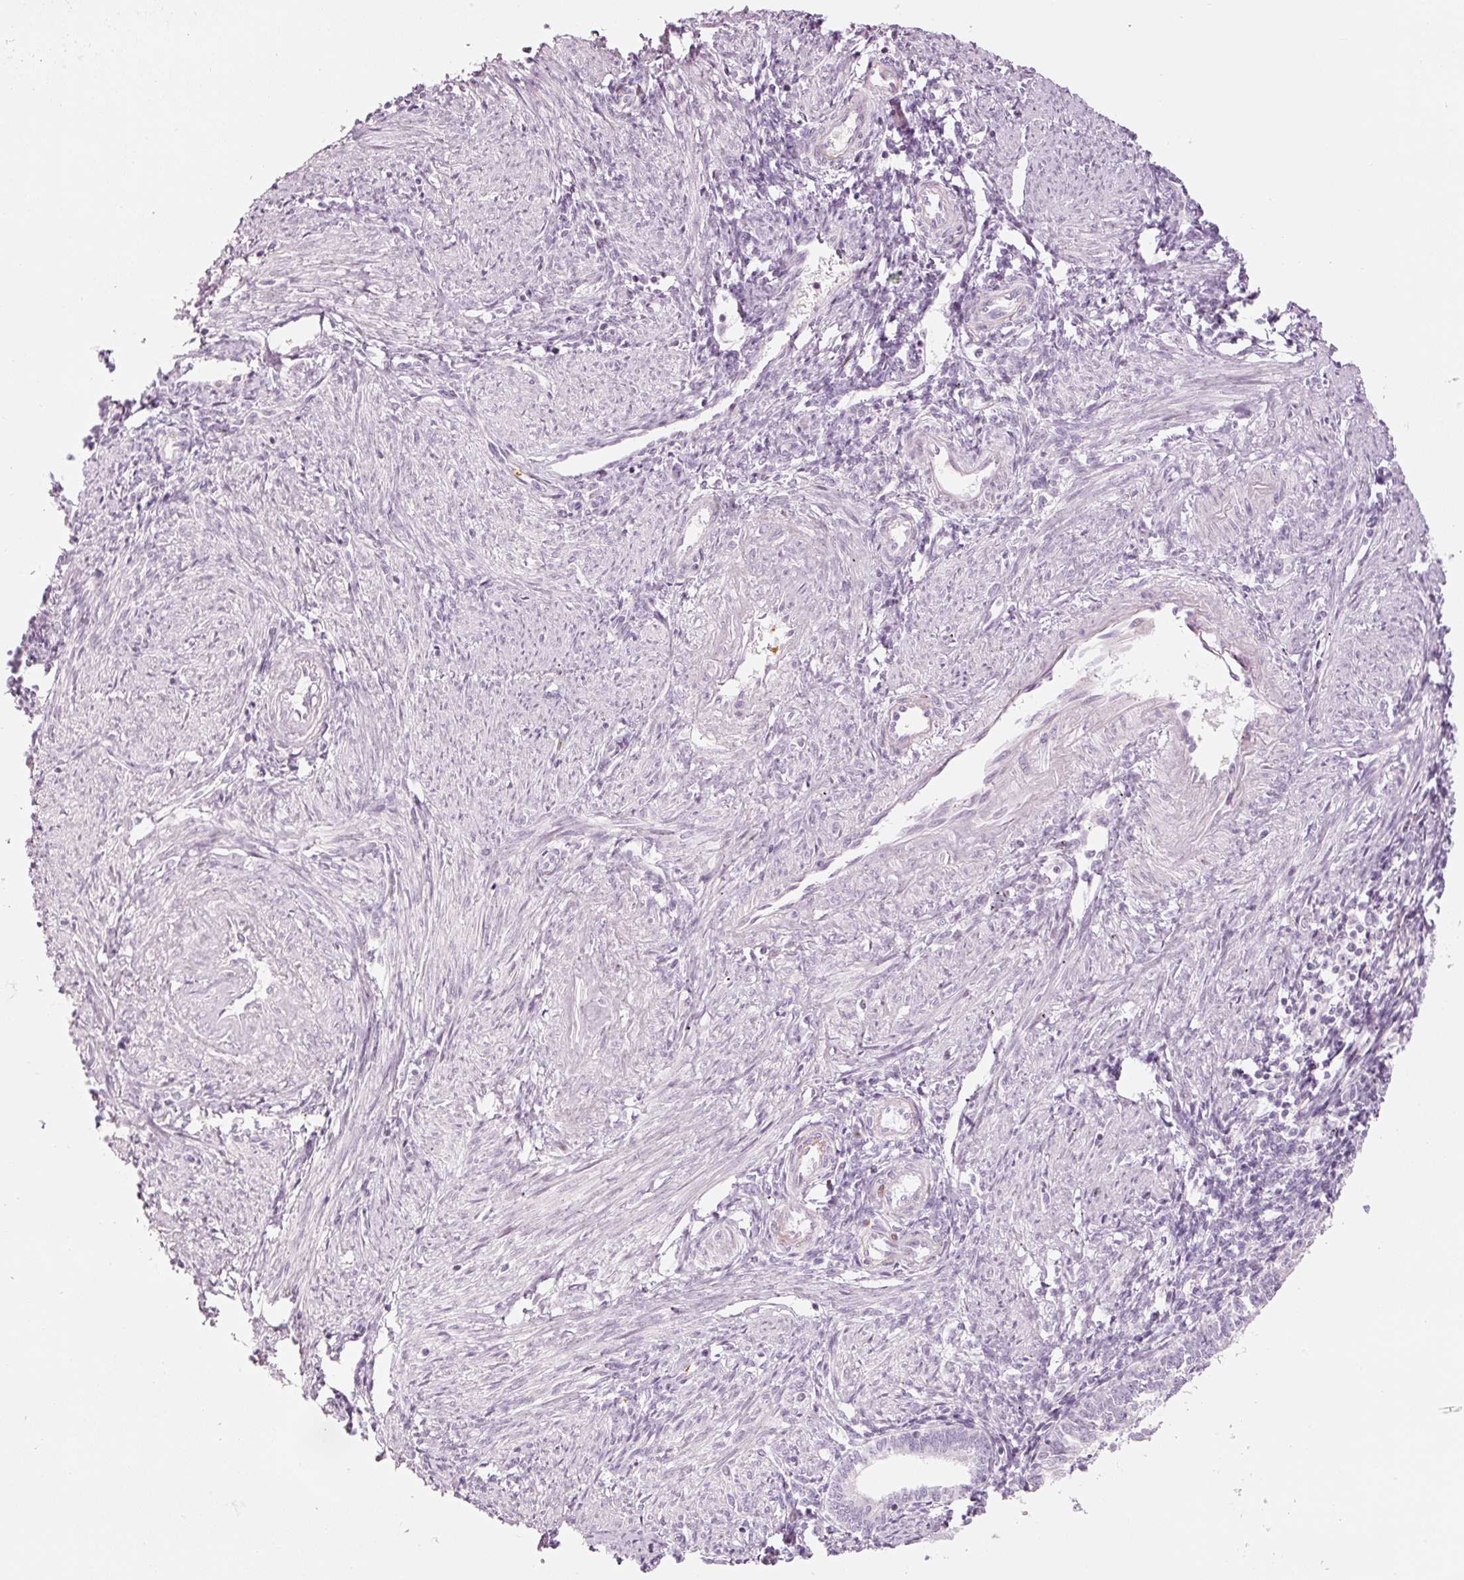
{"staining": {"intensity": "negative", "quantity": "none", "location": "none"}, "tissue": "endometrium", "cell_type": "Cells in endometrial stroma", "image_type": "normal", "snomed": [{"axis": "morphology", "description": "Normal tissue, NOS"}, {"axis": "topography", "description": "Endometrium"}], "caption": "Immunohistochemical staining of unremarkable endometrium exhibits no significant staining in cells in endometrial stroma.", "gene": "LECT2", "patient": {"sex": "female", "age": 41}}